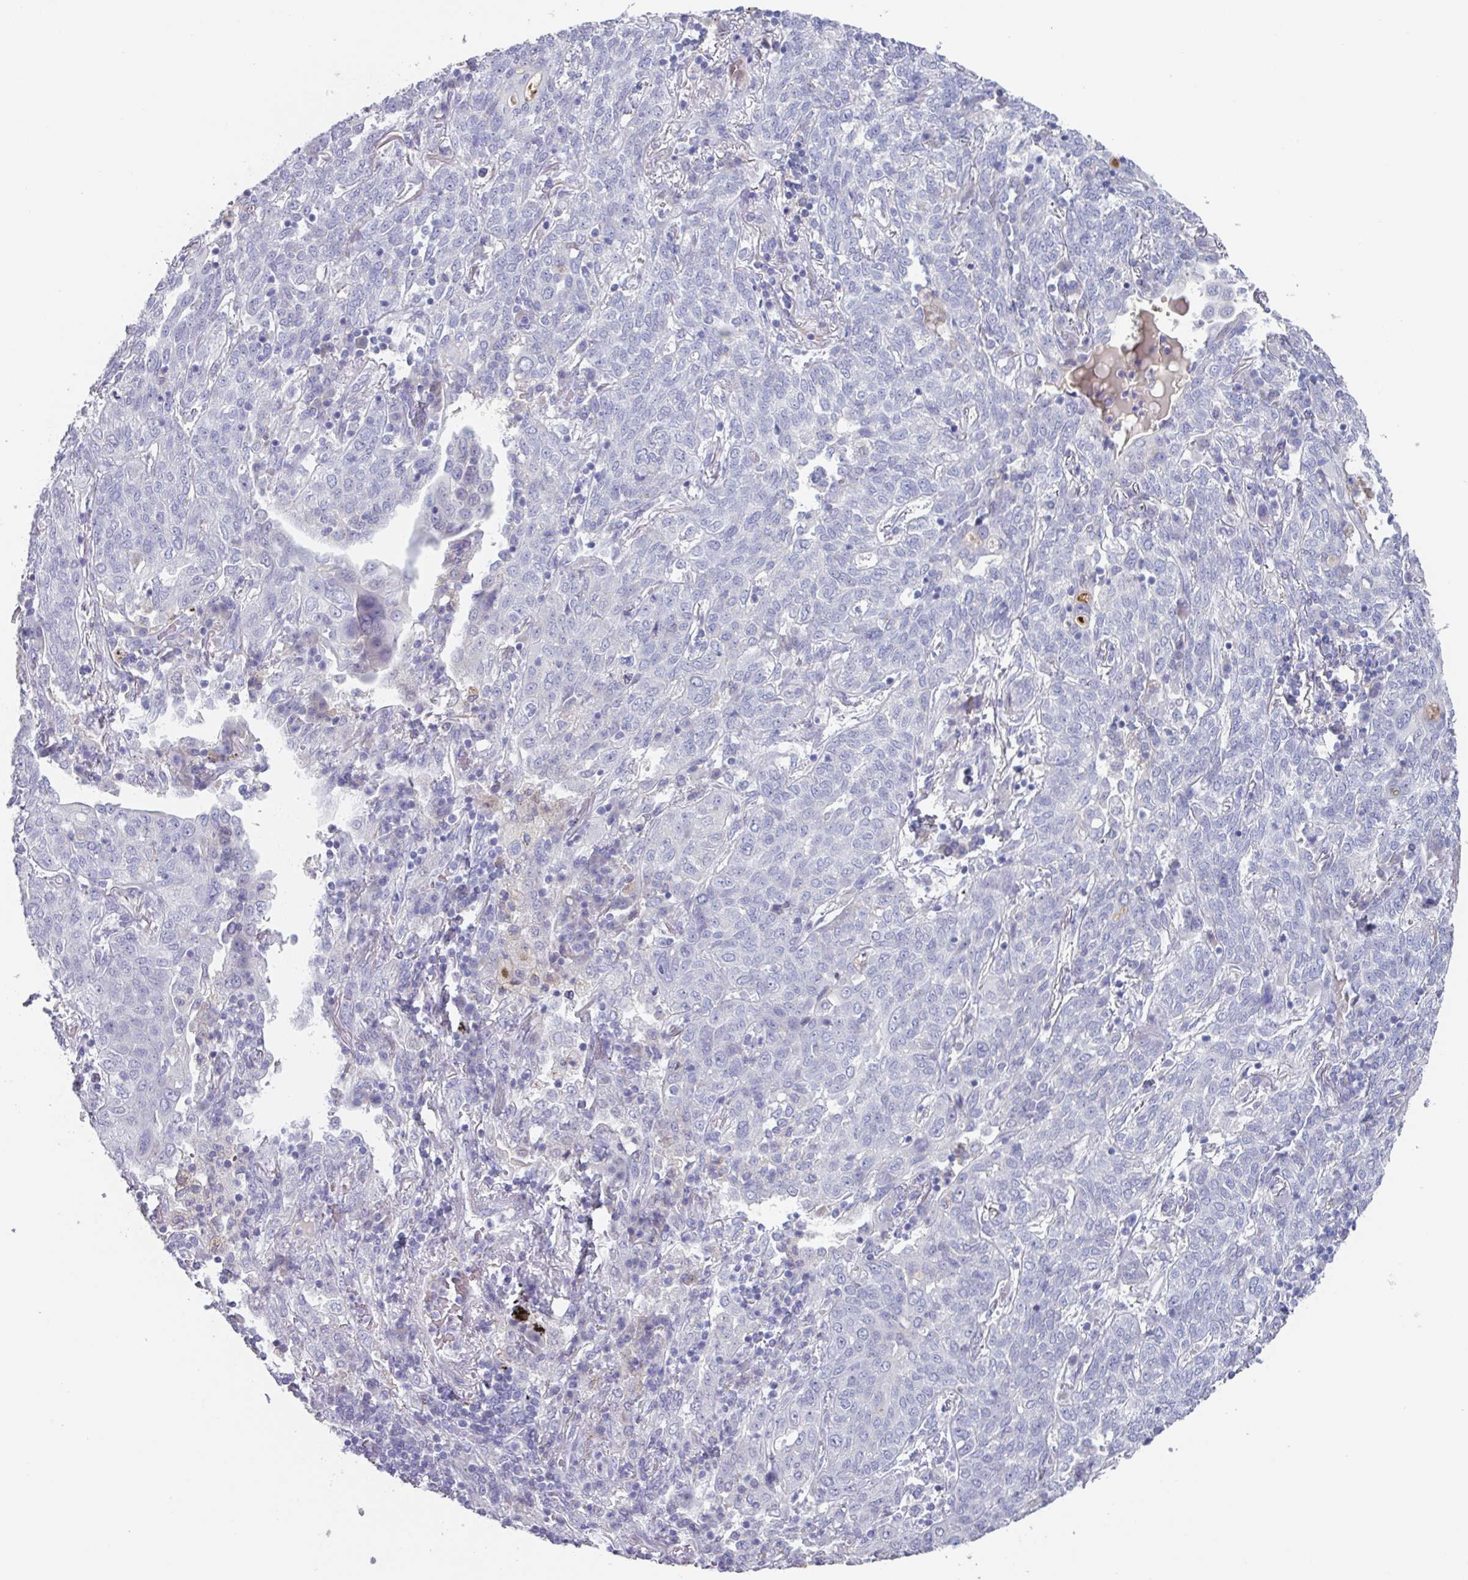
{"staining": {"intensity": "negative", "quantity": "none", "location": "none"}, "tissue": "lung cancer", "cell_type": "Tumor cells", "image_type": "cancer", "snomed": [{"axis": "morphology", "description": "Squamous cell carcinoma, NOS"}, {"axis": "topography", "description": "Lung"}], "caption": "Micrograph shows no protein expression in tumor cells of lung cancer (squamous cell carcinoma) tissue. The staining was performed using DAB (3,3'-diaminobenzidine) to visualize the protein expression in brown, while the nuclei were stained in blue with hematoxylin (Magnification: 20x).", "gene": "OR2T10", "patient": {"sex": "female", "age": 70}}